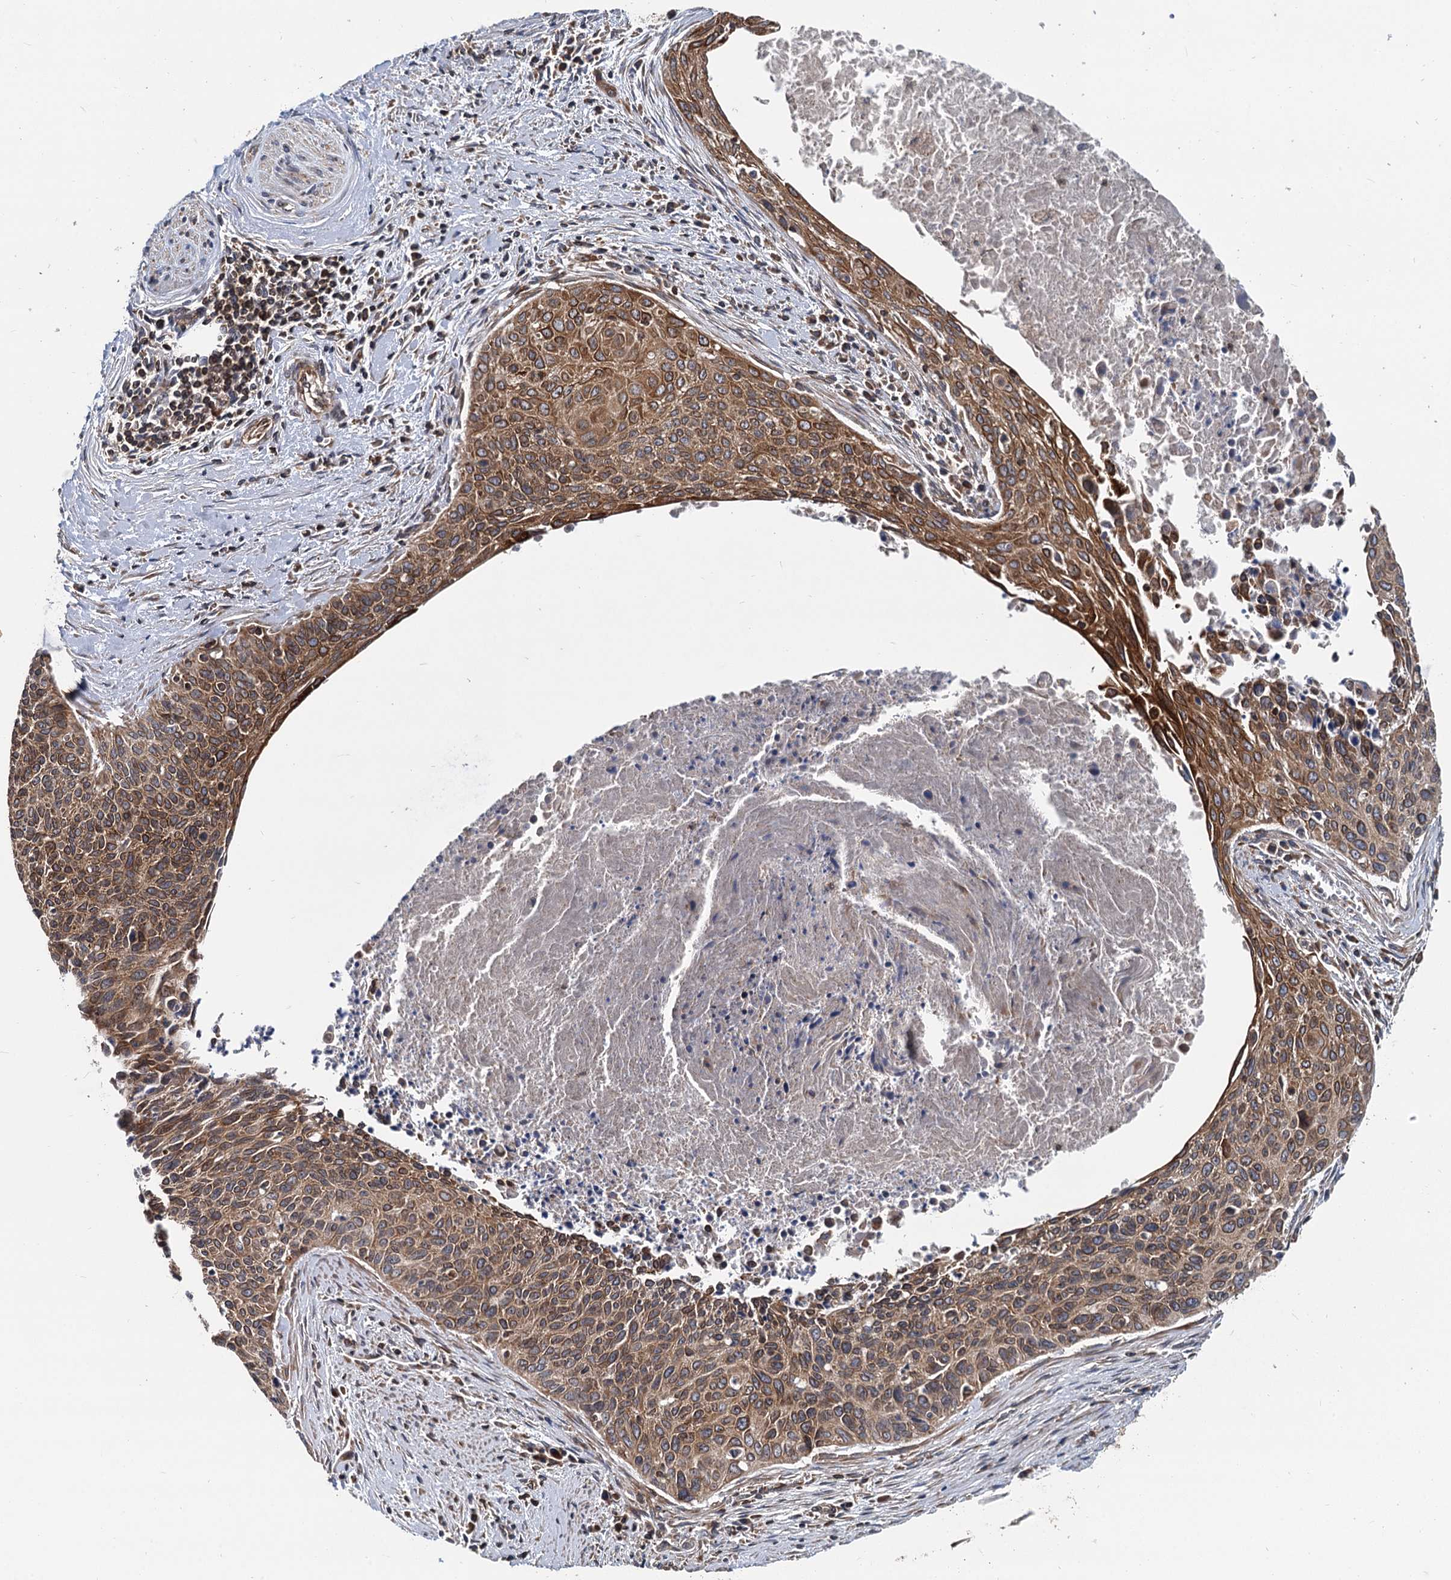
{"staining": {"intensity": "moderate", "quantity": ">75%", "location": "cytoplasmic/membranous"}, "tissue": "cervical cancer", "cell_type": "Tumor cells", "image_type": "cancer", "snomed": [{"axis": "morphology", "description": "Squamous cell carcinoma, NOS"}, {"axis": "topography", "description": "Cervix"}], "caption": "Protein staining demonstrates moderate cytoplasmic/membranous staining in approximately >75% of tumor cells in cervical cancer (squamous cell carcinoma).", "gene": "STIM1", "patient": {"sex": "female", "age": 55}}